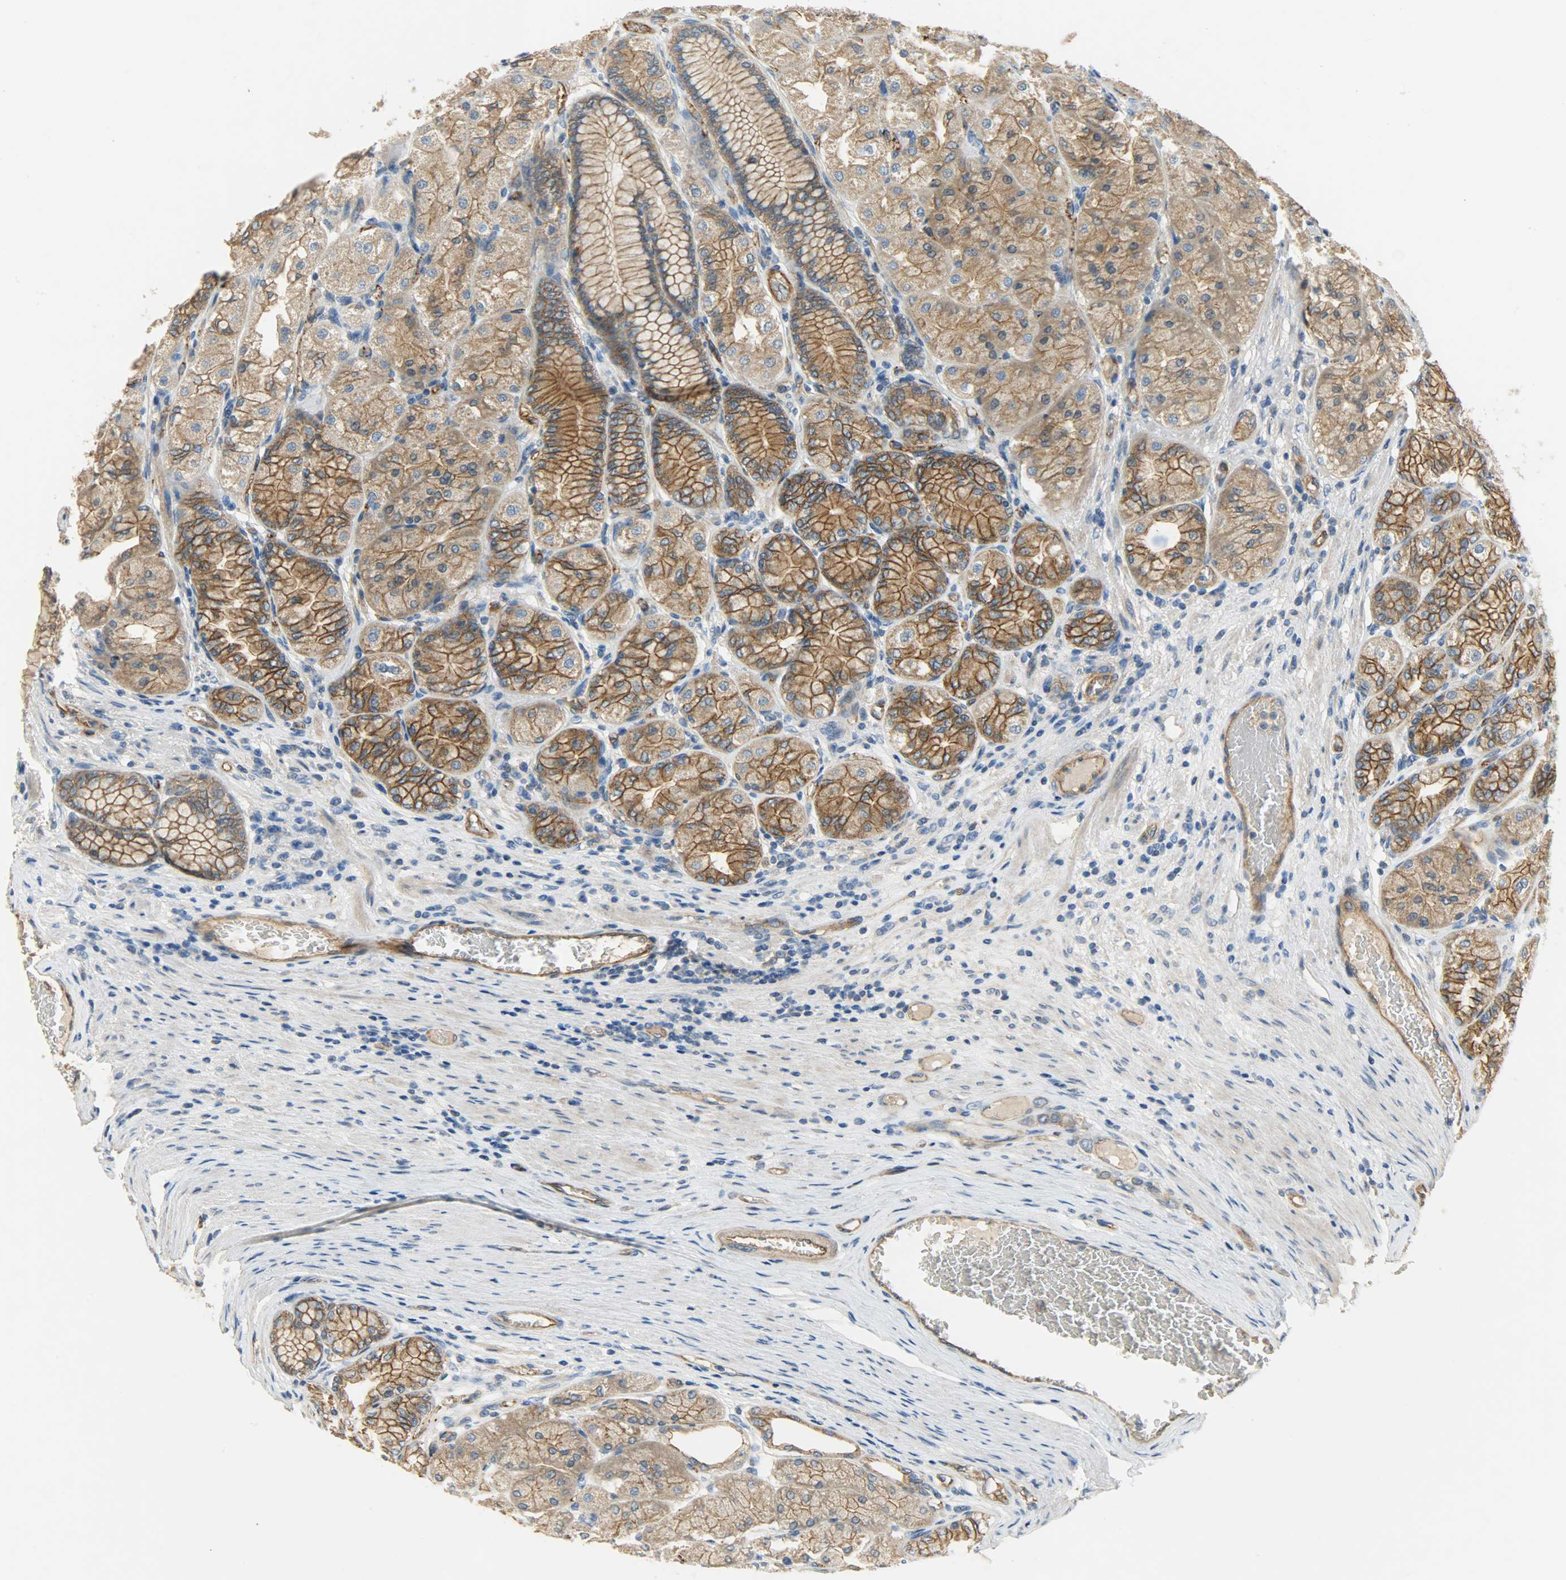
{"staining": {"intensity": "moderate", "quantity": ">75%", "location": "cytoplasmic/membranous"}, "tissue": "stomach", "cell_type": "Glandular cells", "image_type": "normal", "snomed": [{"axis": "morphology", "description": "Normal tissue, NOS"}, {"axis": "morphology", "description": "Adenocarcinoma, NOS"}, {"axis": "topography", "description": "Stomach"}, {"axis": "topography", "description": "Stomach, lower"}], "caption": "Stomach stained with IHC displays moderate cytoplasmic/membranous positivity in about >75% of glandular cells. The protein of interest is stained brown, and the nuclei are stained in blue (DAB (3,3'-diaminobenzidine) IHC with brightfield microscopy, high magnification).", "gene": "KIAA1217", "patient": {"sex": "female", "age": 65}}